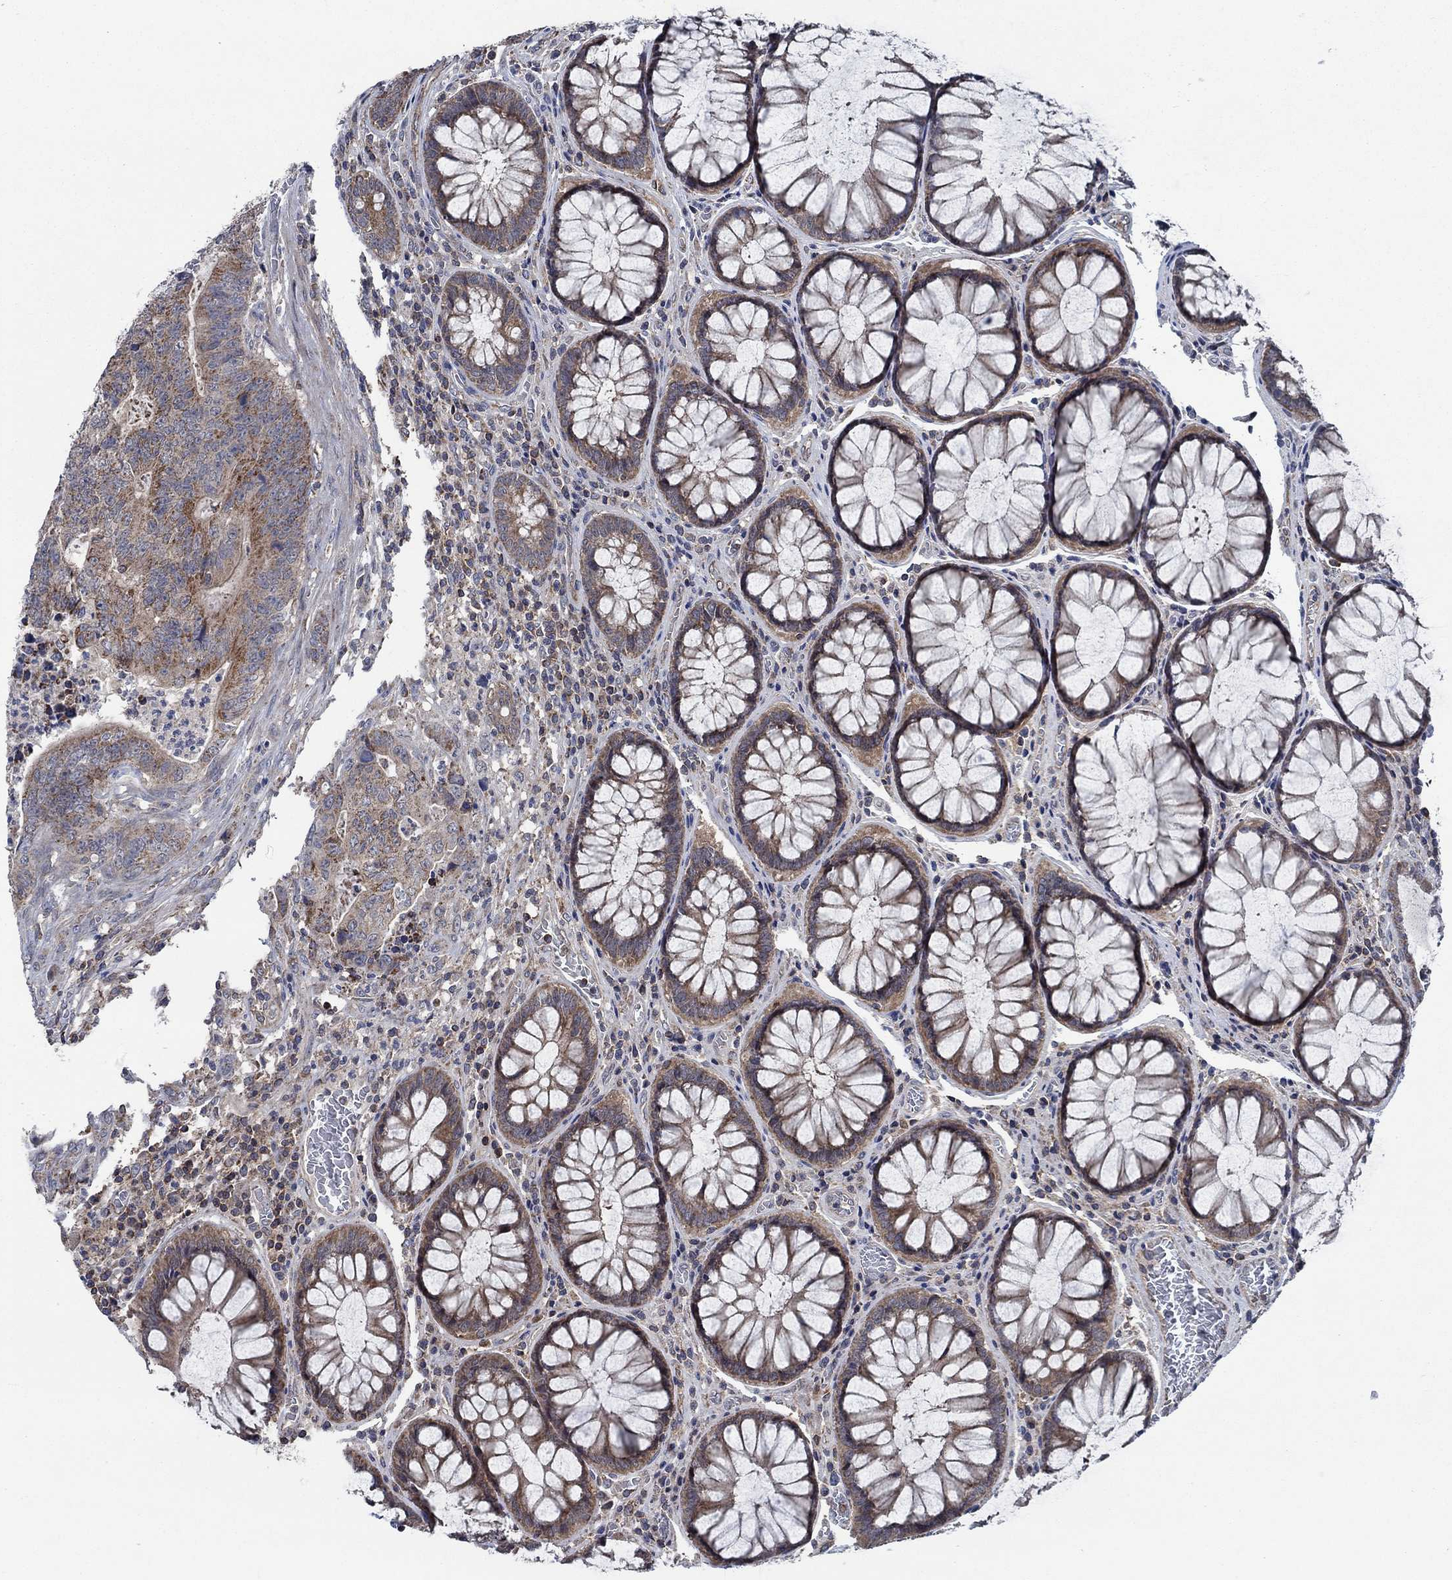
{"staining": {"intensity": "weak", "quantity": ">75%", "location": "cytoplasmic/membranous"}, "tissue": "colorectal cancer", "cell_type": "Tumor cells", "image_type": "cancer", "snomed": [{"axis": "morphology", "description": "Adenocarcinoma, NOS"}, {"axis": "topography", "description": "Colon"}], "caption": "High-magnification brightfield microscopy of colorectal adenocarcinoma stained with DAB (brown) and counterstained with hematoxylin (blue). tumor cells exhibit weak cytoplasmic/membranous positivity is seen in approximately>75% of cells.", "gene": "STXBP6", "patient": {"sex": "female", "age": 48}}